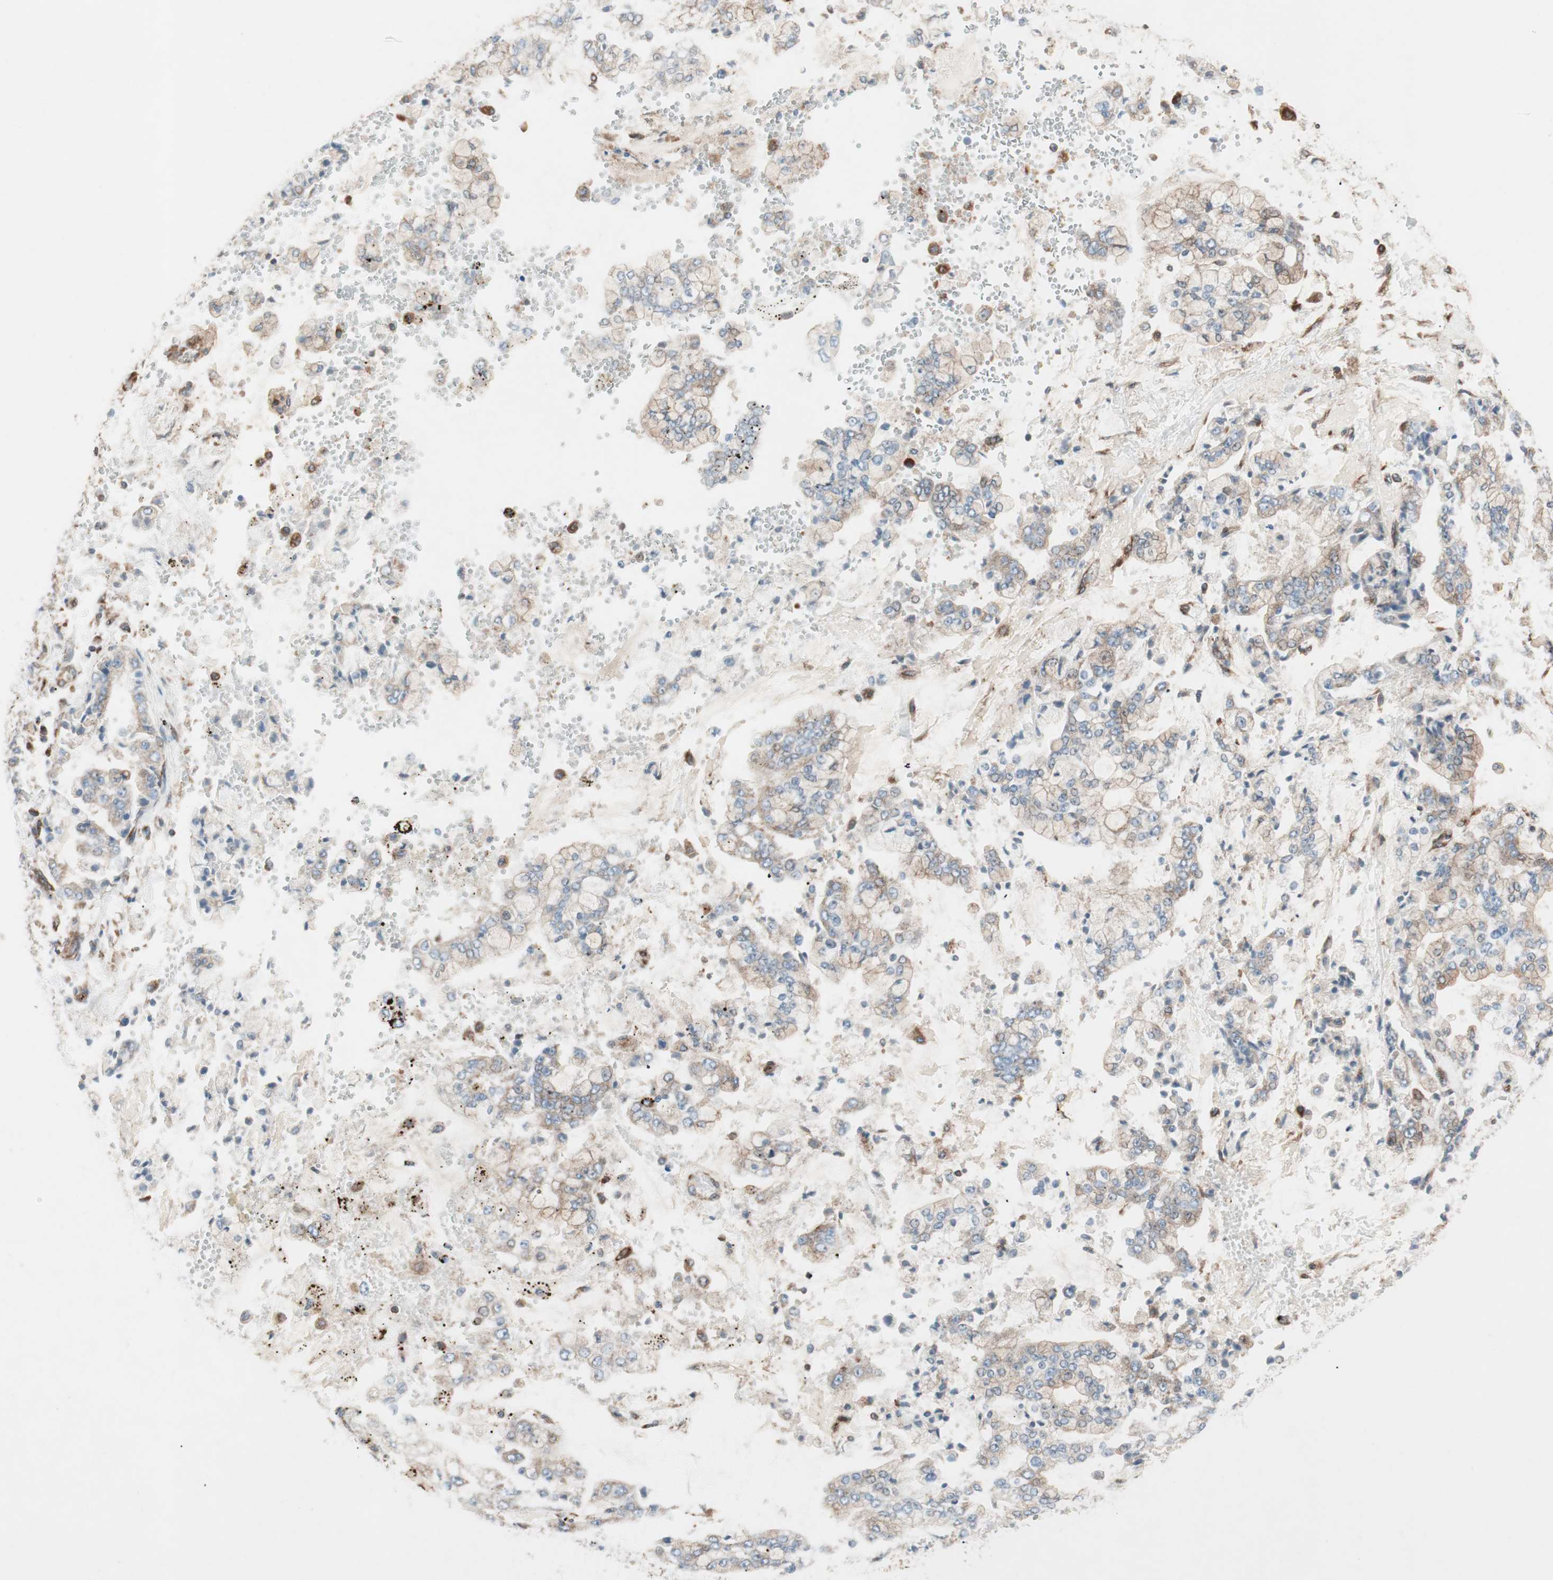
{"staining": {"intensity": "moderate", "quantity": ">75%", "location": "cytoplasmic/membranous"}, "tissue": "stomach cancer", "cell_type": "Tumor cells", "image_type": "cancer", "snomed": [{"axis": "morphology", "description": "Adenocarcinoma, NOS"}, {"axis": "topography", "description": "Stomach"}], "caption": "The photomicrograph exhibits a brown stain indicating the presence of a protein in the cytoplasmic/membranous of tumor cells in adenocarcinoma (stomach).", "gene": "RAB5A", "patient": {"sex": "male", "age": 76}}